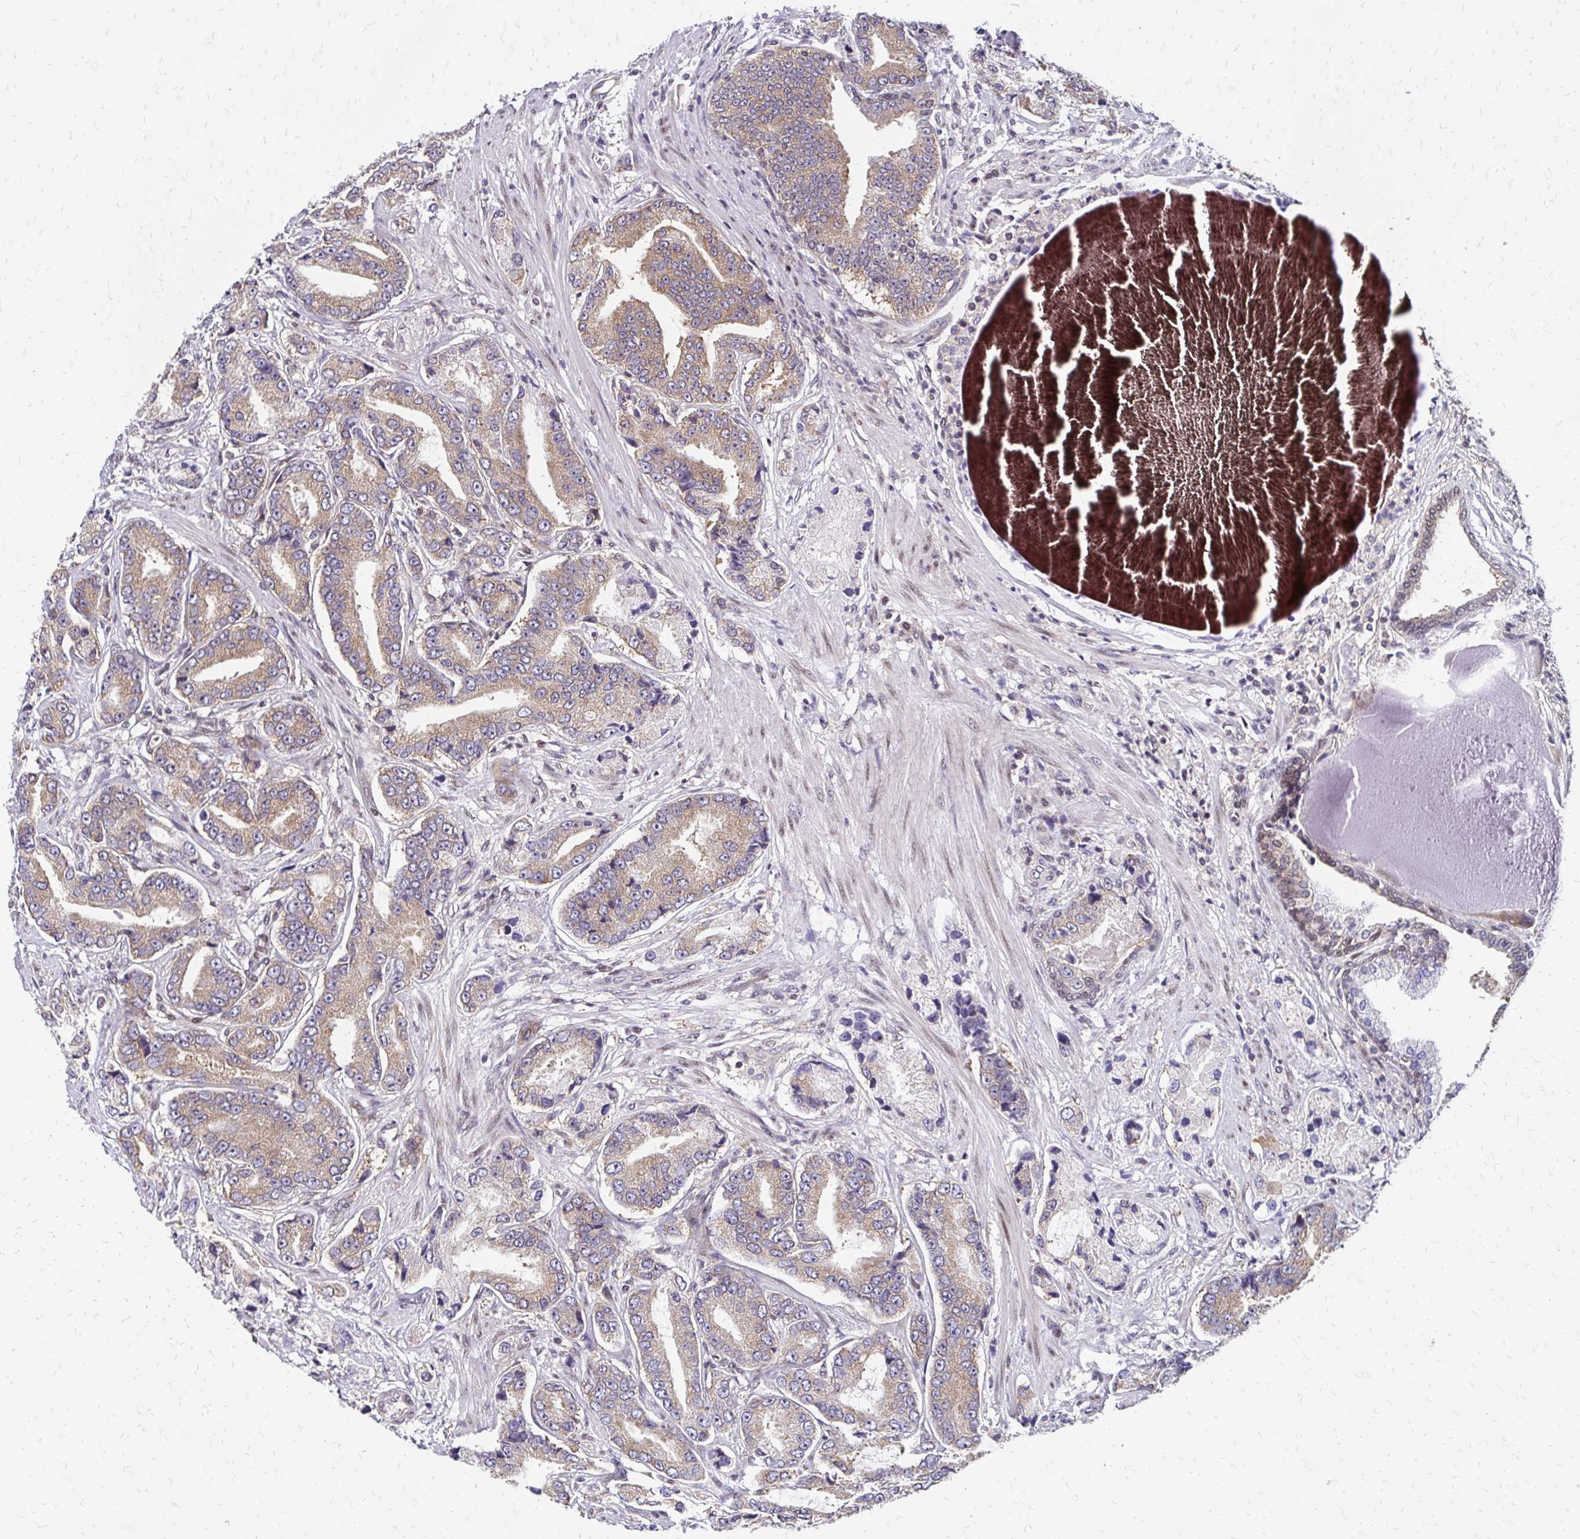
{"staining": {"intensity": "weak", "quantity": "<25%", "location": "cytoplasmic/membranous"}, "tissue": "prostate cancer", "cell_type": "Tumor cells", "image_type": "cancer", "snomed": [{"axis": "morphology", "description": "Adenocarcinoma, High grade"}, {"axis": "topography", "description": "Prostate and seminal vesicle, NOS"}], "caption": "The photomicrograph exhibits no significant staining in tumor cells of prostate adenocarcinoma (high-grade). (DAB immunohistochemistry (IHC) visualized using brightfield microscopy, high magnification).", "gene": "CBX7", "patient": {"sex": "male", "age": 61}}